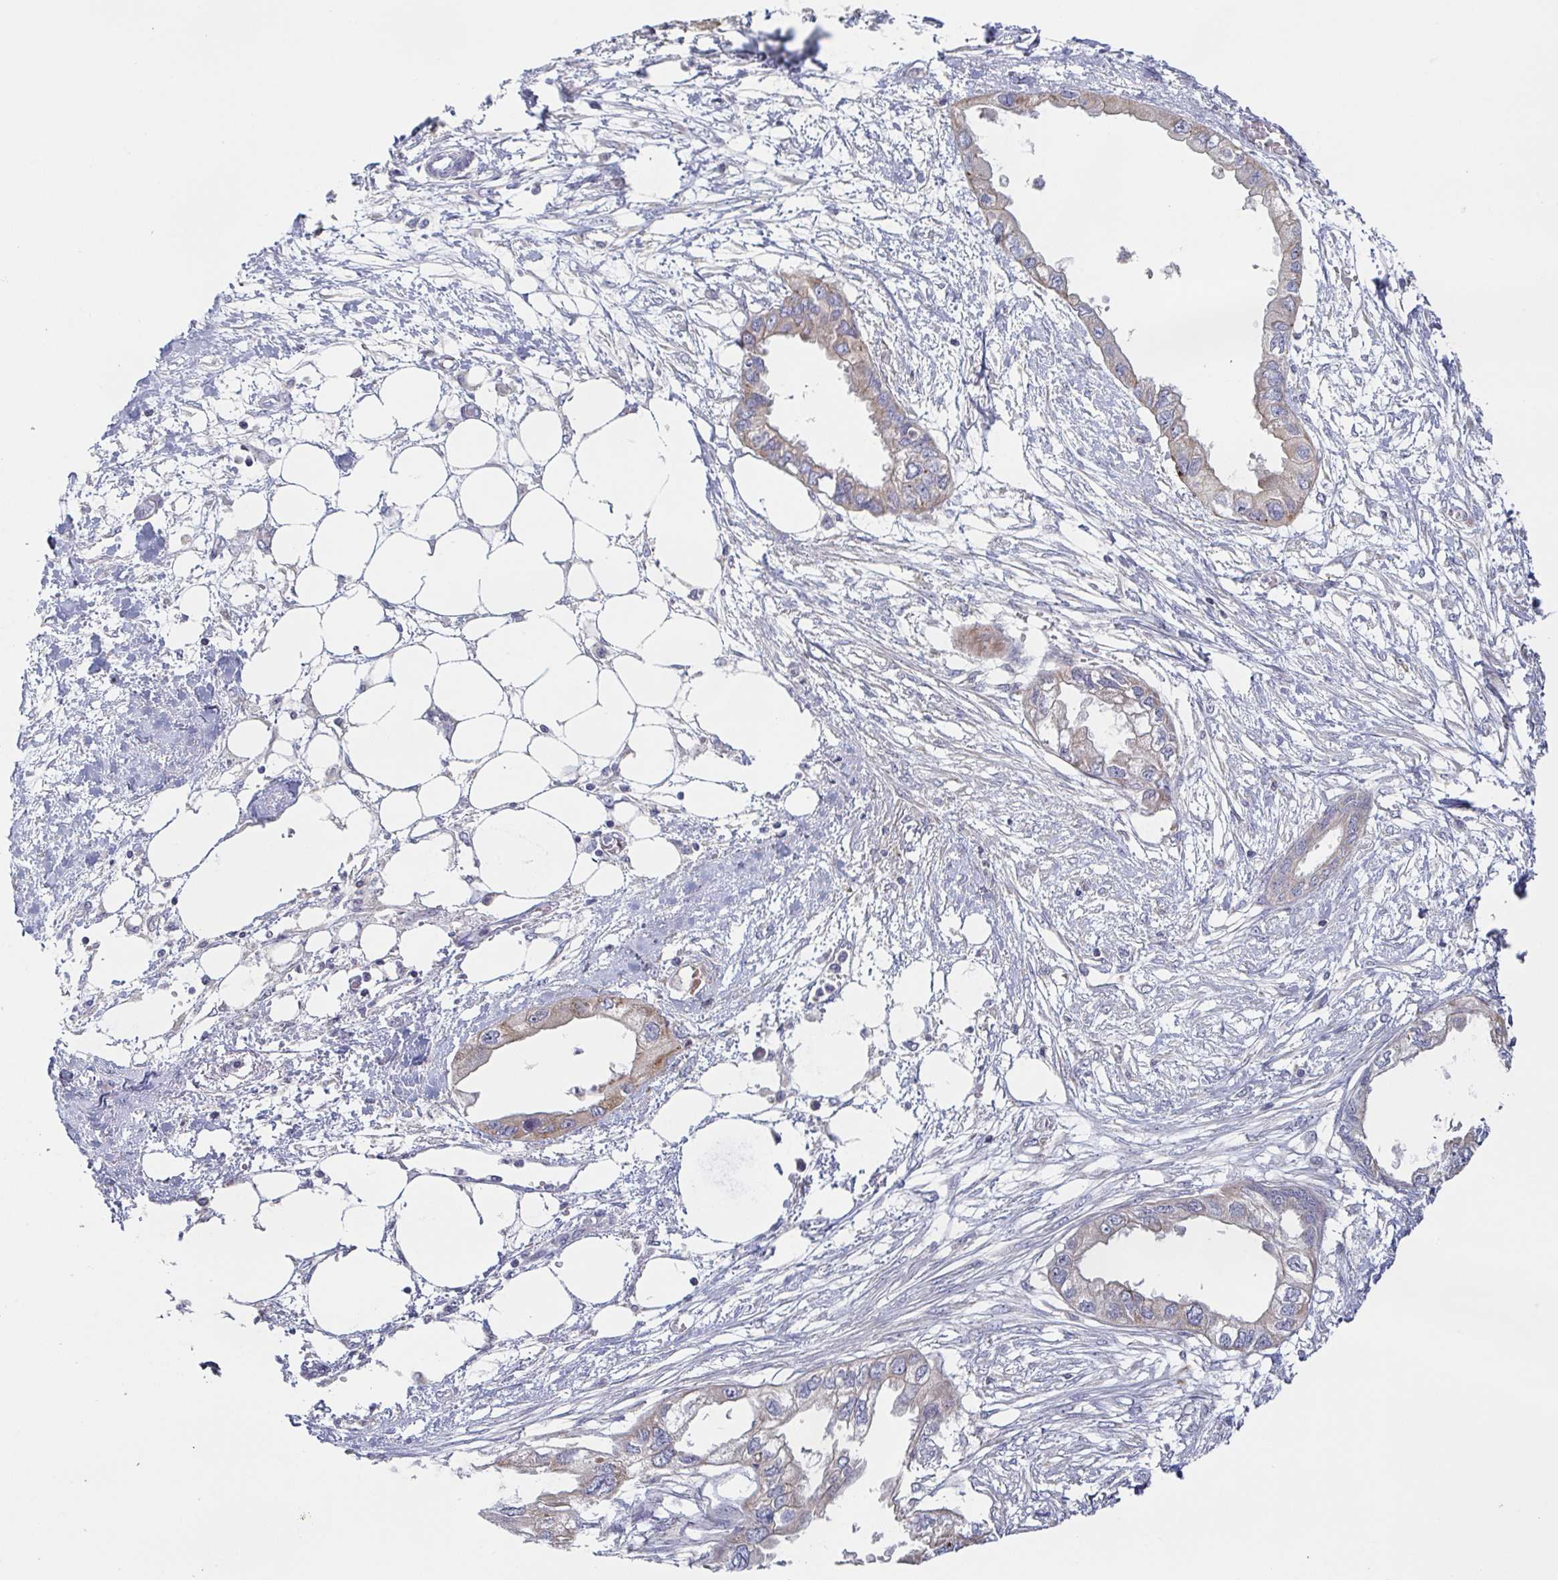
{"staining": {"intensity": "weak", "quantity": "<25%", "location": "cytoplasmic/membranous"}, "tissue": "endometrial cancer", "cell_type": "Tumor cells", "image_type": "cancer", "snomed": [{"axis": "morphology", "description": "Adenocarcinoma, NOS"}, {"axis": "morphology", "description": "Adenocarcinoma, metastatic, NOS"}, {"axis": "topography", "description": "Adipose tissue"}, {"axis": "topography", "description": "Endometrium"}], "caption": "IHC image of endometrial cancer (adenocarcinoma) stained for a protein (brown), which exhibits no positivity in tumor cells. (Brightfield microscopy of DAB IHC at high magnification).", "gene": "TUFT1", "patient": {"sex": "female", "age": 67}}